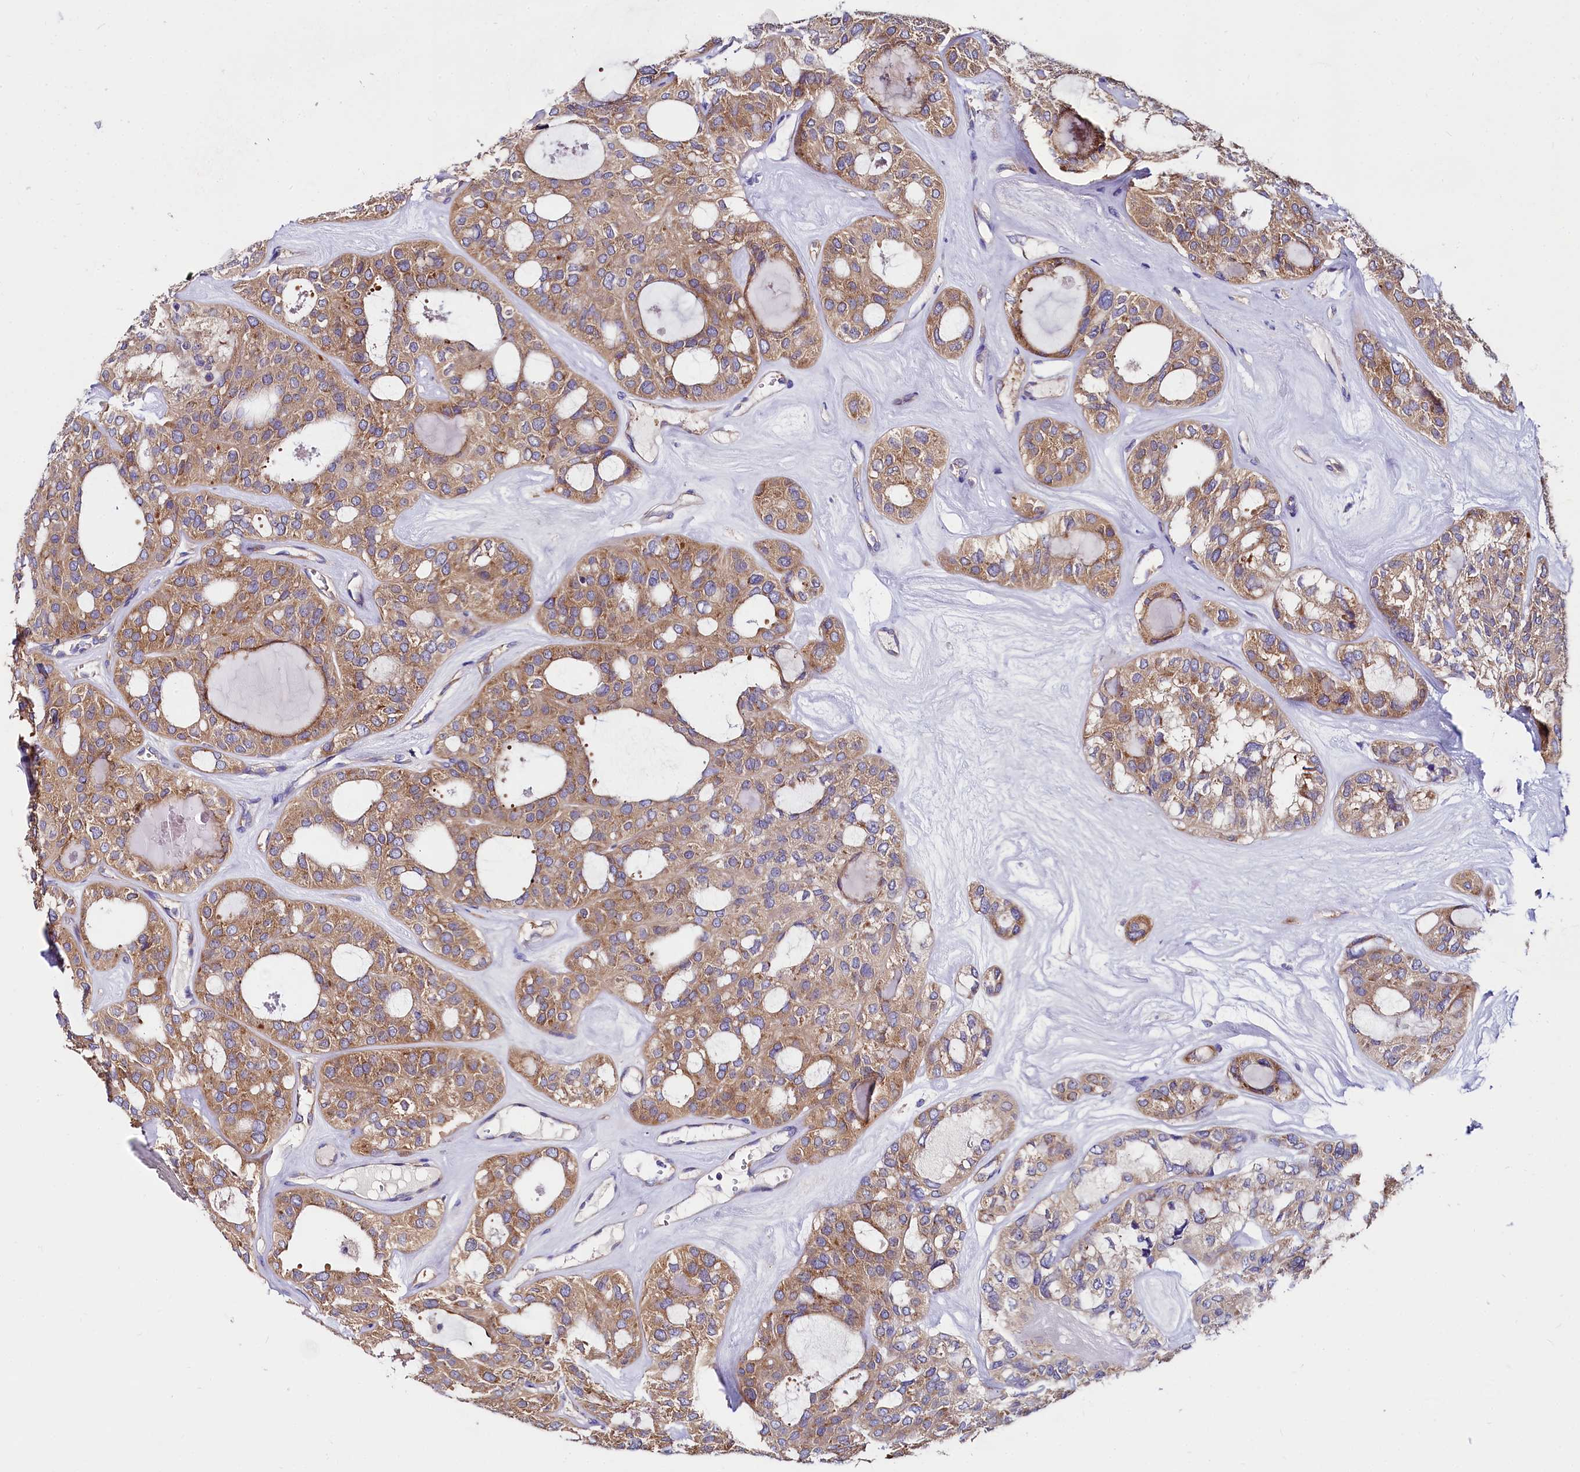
{"staining": {"intensity": "moderate", "quantity": ">75%", "location": "cytoplasmic/membranous"}, "tissue": "thyroid cancer", "cell_type": "Tumor cells", "image_type": "cancer", "snomed": [{"axis": "morphology", "description": "Follicular adenoma carcinoma, NOS"}, {"axis": "topography", "description": "Thyroid gland"}], "caption": "Tumor cells show moderate cytoplasmic/membranous positivity in approximately >75% of cells in follicular adenoma carcinoma (thyroid).", "gene": "QARS1", "patient": {"sex": "male", "age": 75}}